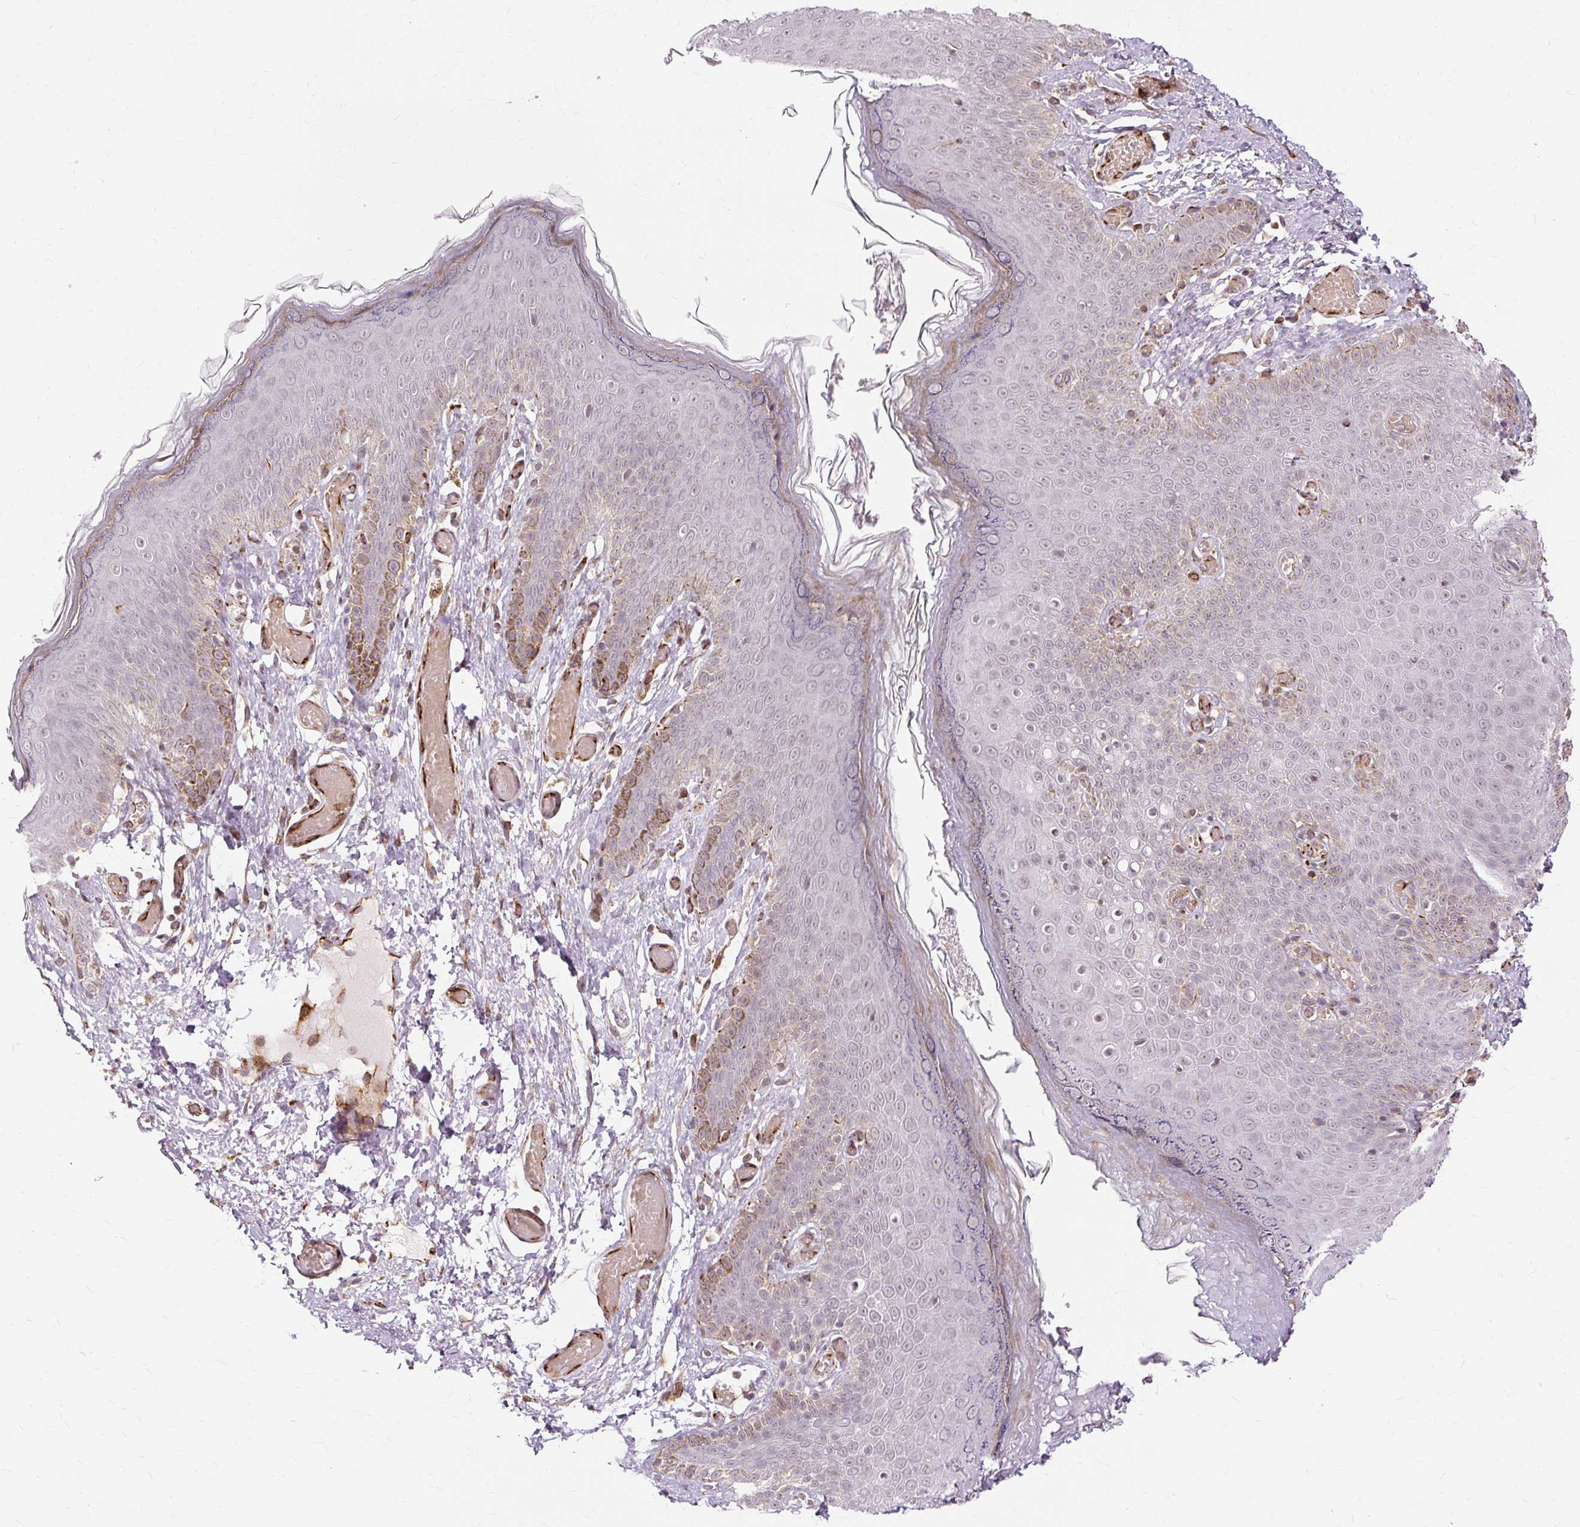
{"staining": {"intensity": "moderate", "quantity": "25%-75%", "location": "cytoplasmic/membranous,nuclear"}, "tissue": "skin", "cell_type": "Epidermal cells", "image_type": "normal", "snomed": [{"axis": "morphology", "description": "Normal tissue, NOS"}, {"axis": "topography", "description": "Anal"}], "caption": "This image reveals IHC staining of unremarkable skin, with medium moderate cytoplasmic/membranous,nuclear positivity in approximately 25%-75% of epidermal cells.", "gene": "MMACHC", "patient": {"sex": "female", "age": 40}}